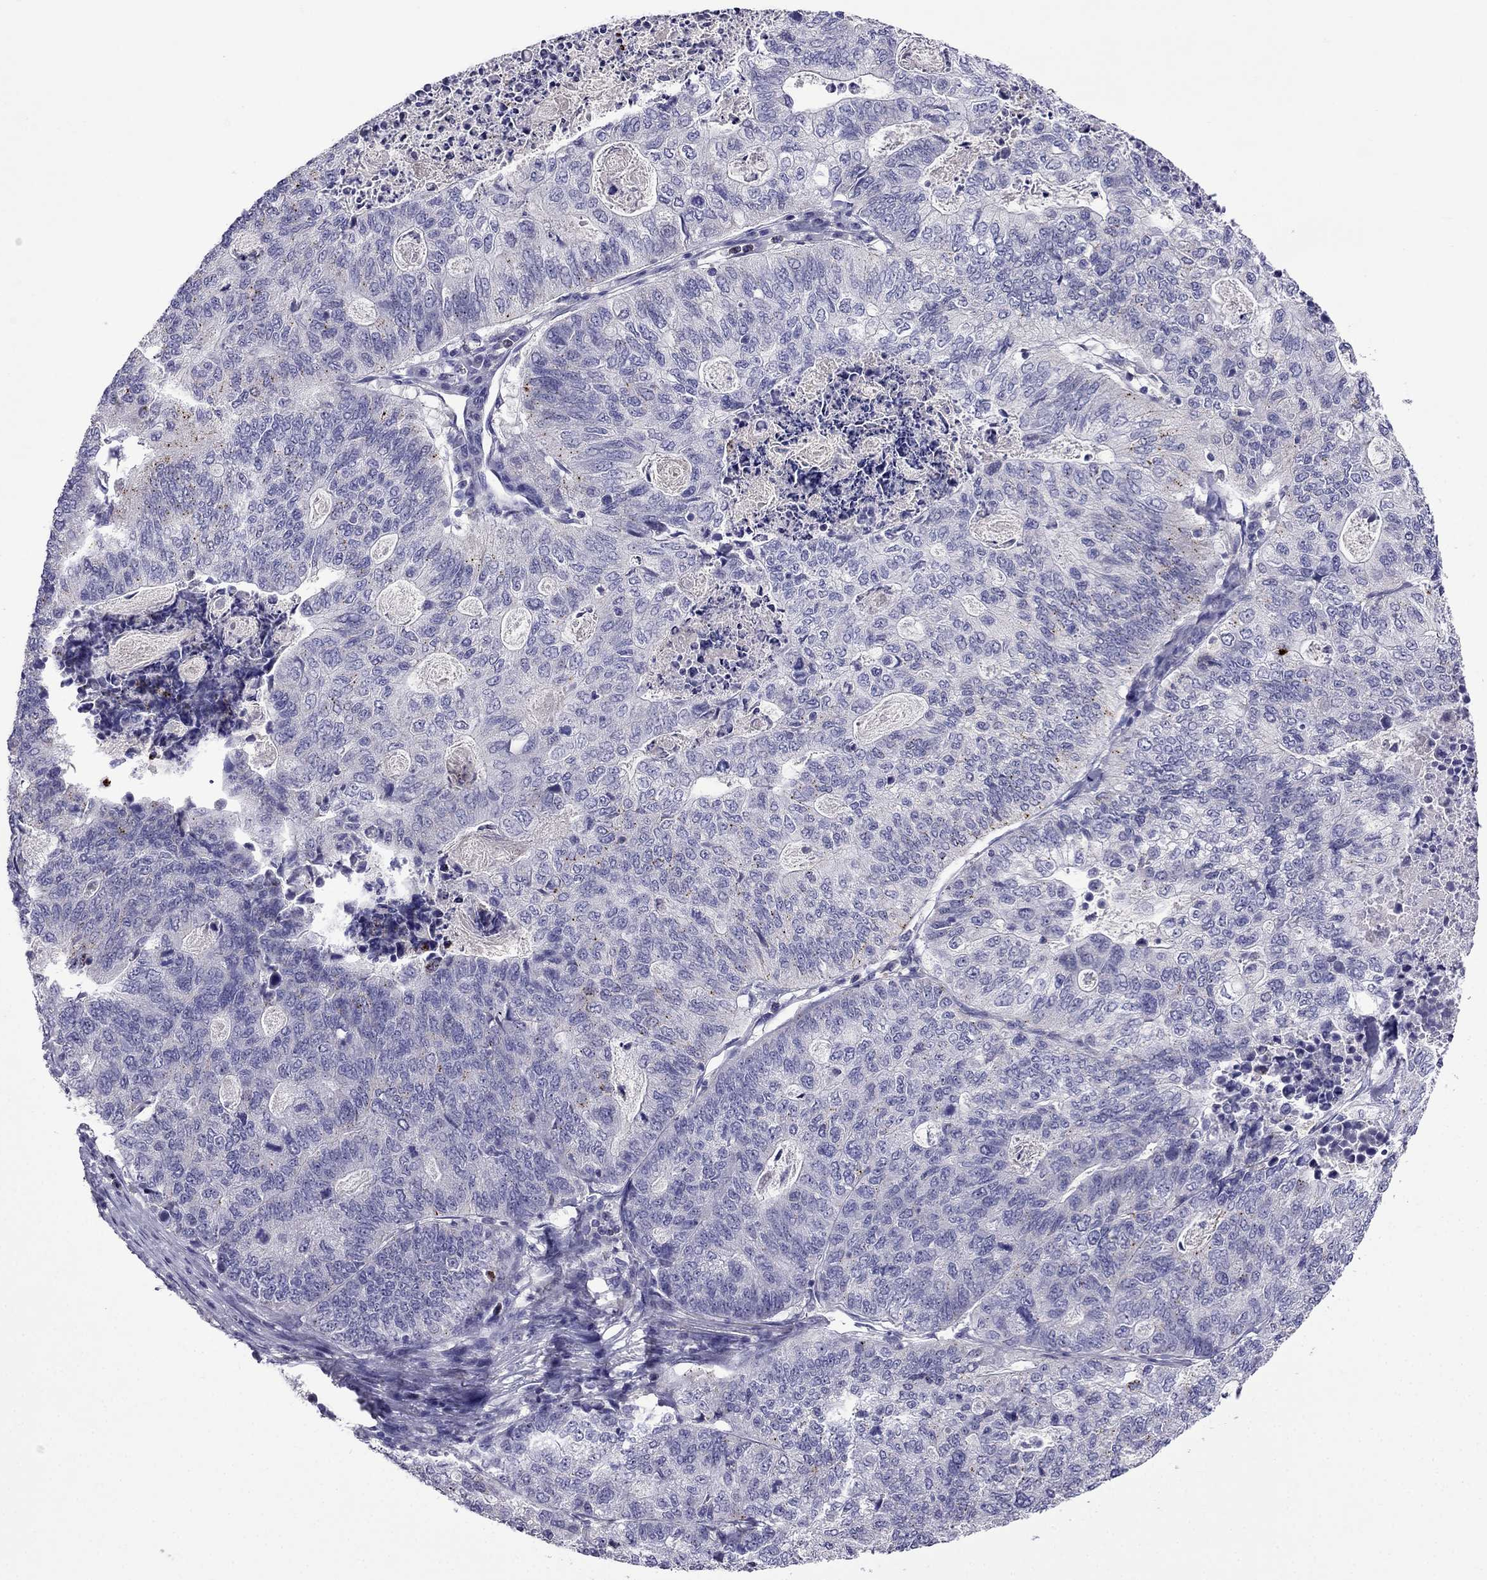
{"staining": {"intensity": "negative", "quantity": "none", "location": "none"}, "tissue": "stomach cancer", "cell_type": "Tumor cells", "image_type": "cancer", "snomed": [{"axis": "morphology", "description": "Adenocarcinoma, NOS"}, {"axis": "topography", "description": "Stomach, upper"}], "caption": "The photomicrograph shows no significant staining in tumor cells of stomach adenocarcinoma. (Immunohistochemistry (ihc), brightfield microscopy, high magnification).", "gene": "AQP9", "patient": {"sex": "female", "age": 67}}